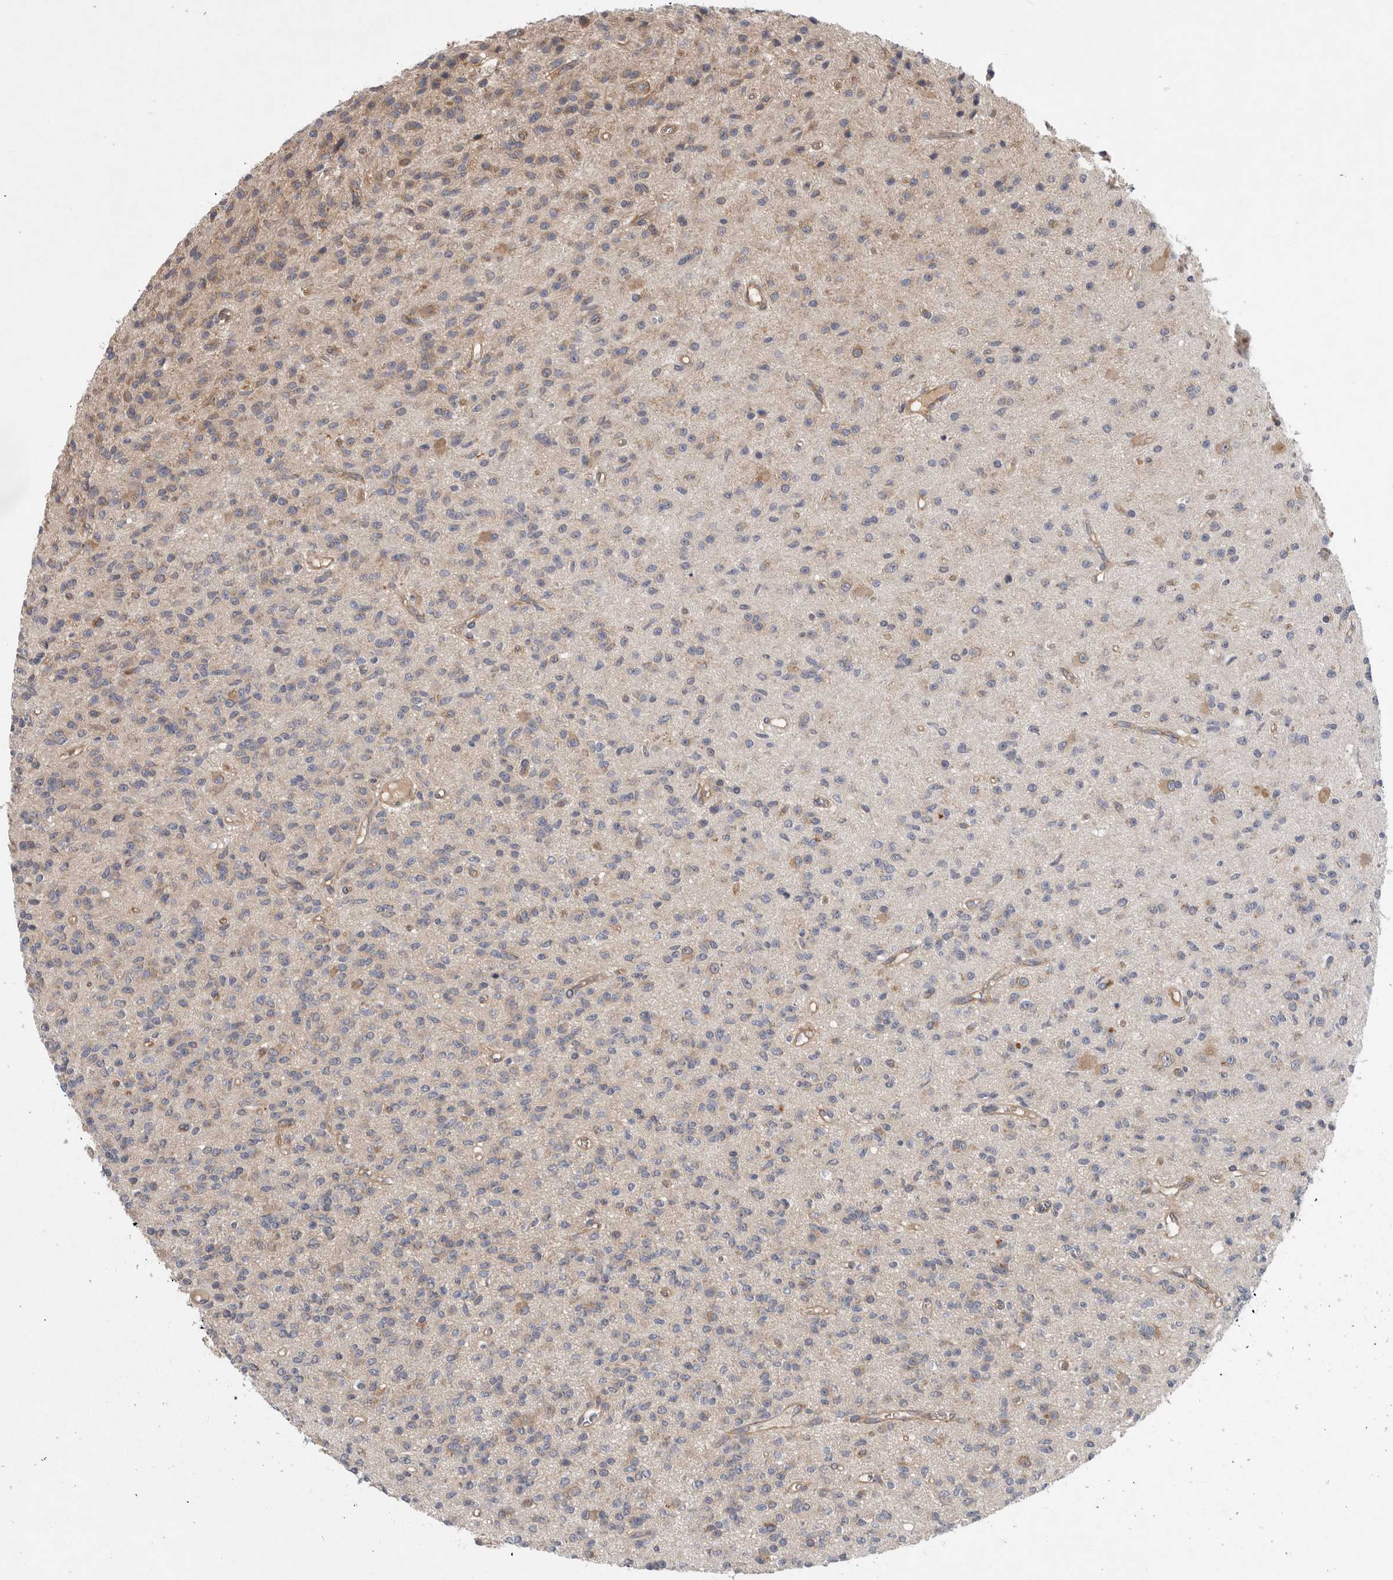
{"staining": {"intensity": "weak", "quantity": "<25%", "location": "cytoplasmic/membranous"}, "tissue": "glioma", "cell_type": "Tumor cells", "image_type": "cancer", "snomed": [{"axis": "morphology", "description": "Glioma, malignant, High grade"}, {"axis": "topography", "description": "Brain"}], "caption": "DAB immunohistochemical staining of human glioma demonstrates no significant expression in tumor cells. (Stains: DAB immunohistochemistry (IHC) with hematoxylin counter stain, Microscopy: brightfield microscopy at high magnification).", "gene": "C1orf109", "patient": {"sex": "male", "age": 34}}